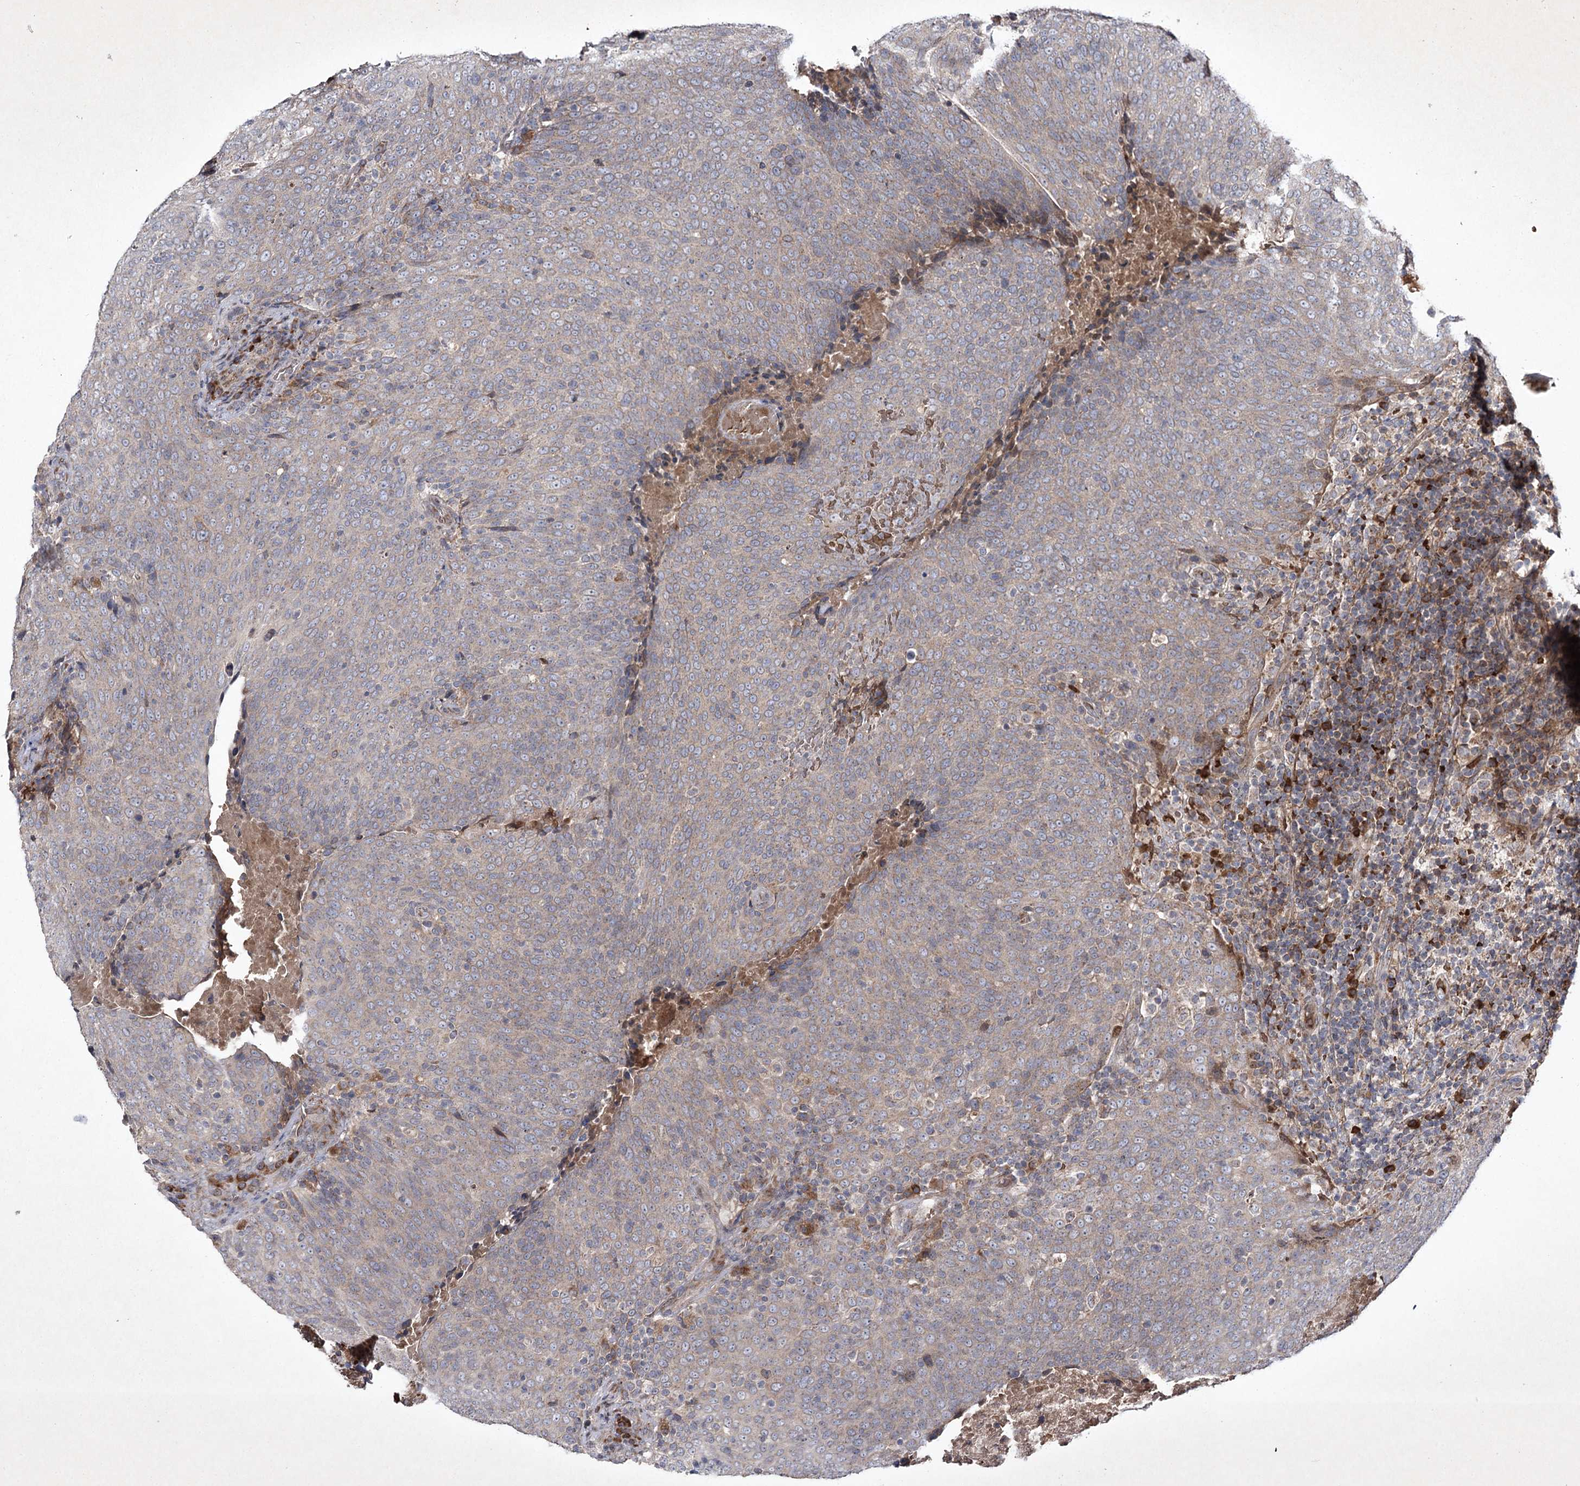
{"staining": {"intensity": "weak", "quantity": "<25%", "location": "cytoplasmic/membranous"}, "tissue": "head and neck cancer", "cell_type": "Tumor cells", "image_type": "cancer", "snomed": [{"axis": "morphology", "description": "Squamous cell carcinoma, NOS"}, {"axis": "morphology", "description": "Squamous cell carcinoma, metastatic, NOS"}, {"axis": "topography", "description": "Lymph node"}, {"axis": "topography", "description": "Head-Neck"}], "caption": "This is an immunohistochemistry (IHC) micrograph of head and neck cancer (metastatic squamous cell carcinoma). There is no staining in tumor cells.", "gene": "ALG9", "patient": {"sex": "male", "age": 62}}